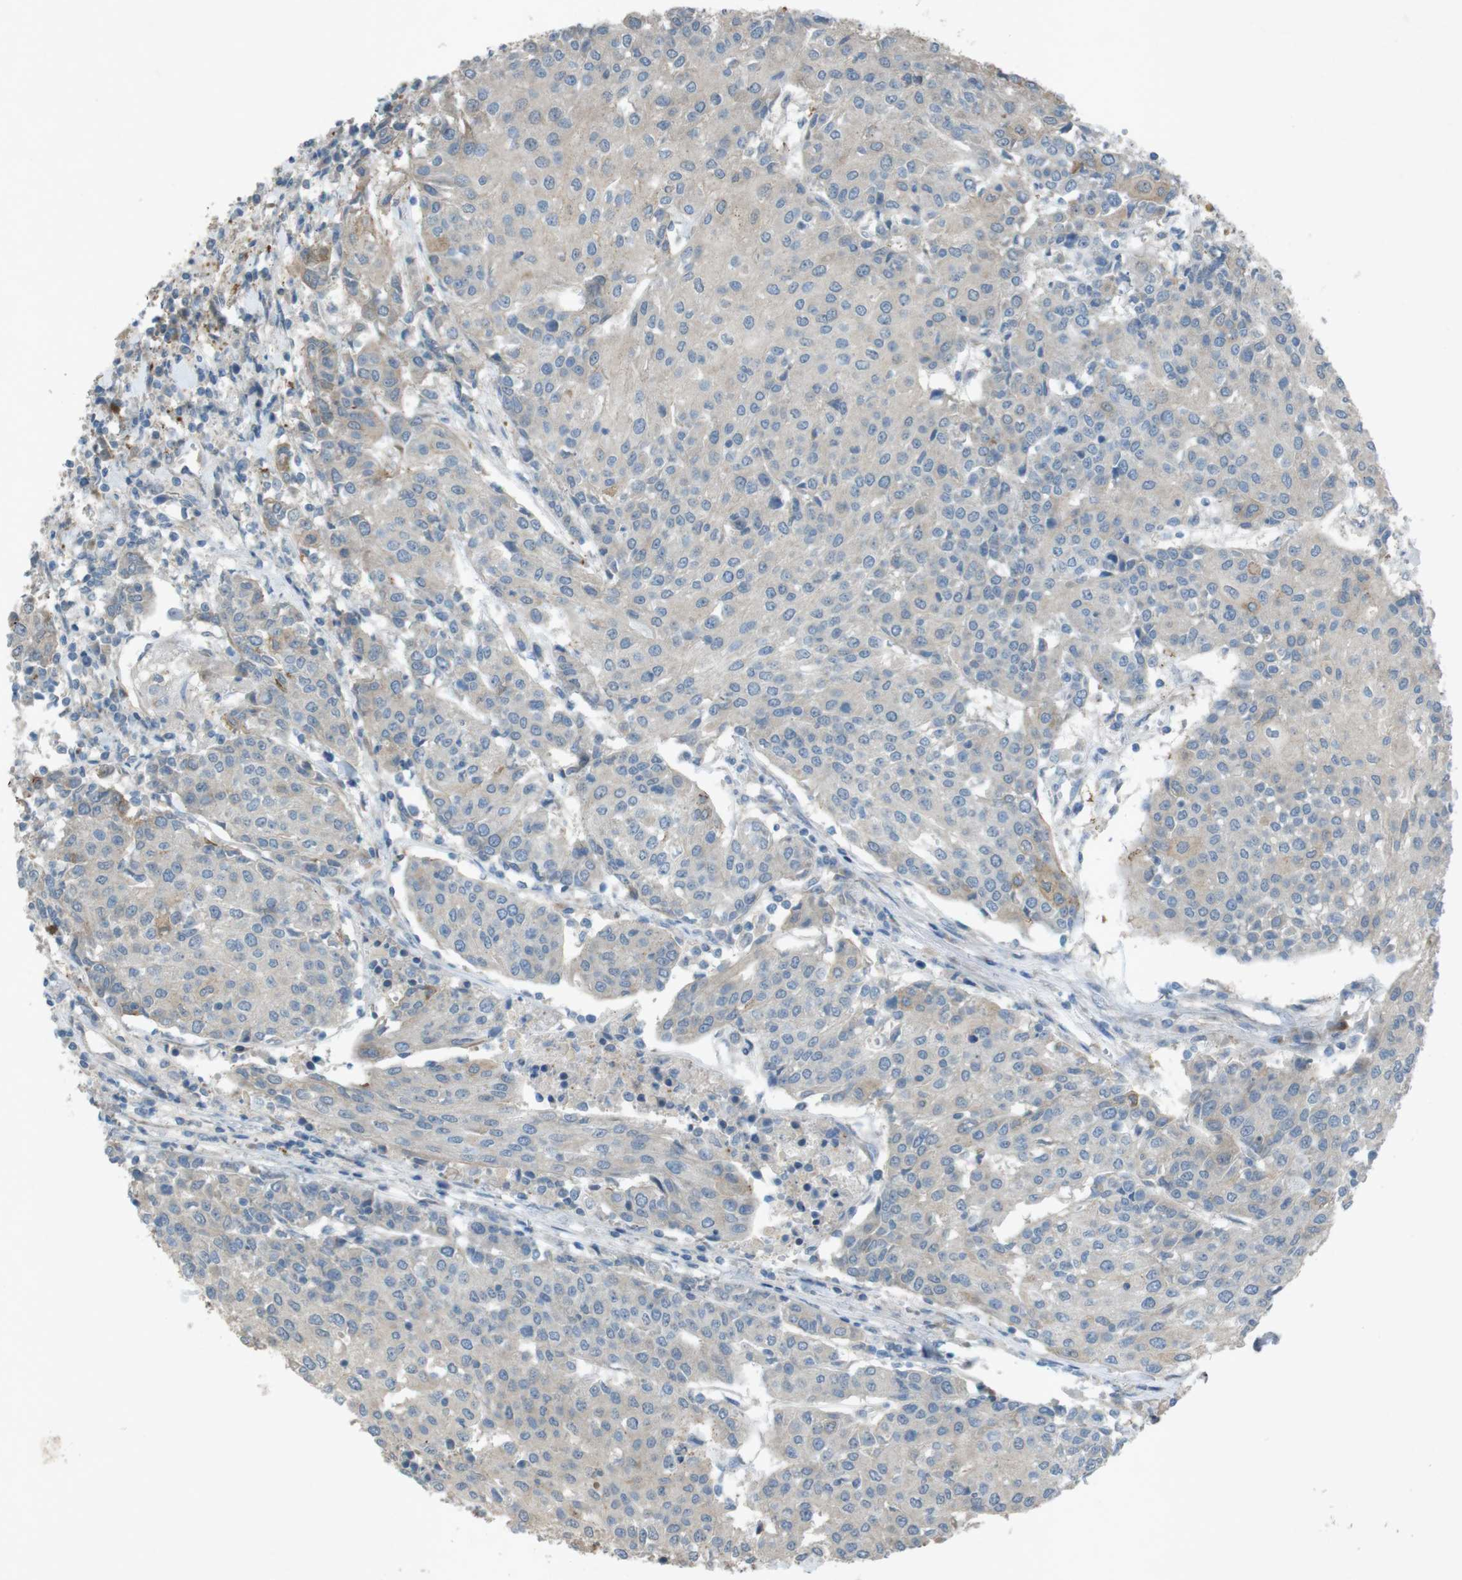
{"staining": {"intensity": "weak", "quantity": "<25%", "location": "cytoplasmic/membranous"}, "tissue": "urothelial cancer", "cell_type": "Tumor cells", "image_type": "cancer", "snomed": [{"axis": "morphology", "description": "Urothelial carcinoma, High grade"}, {"axis": "topography", "description": "Urinary bladder"}], "caption": "Immunohistochemical staining of high-grade urothelial carcinoma exhibits no significant staining in tumor cells. Brightfield microscopy of IHC stained with DAB (3,3'-diaminobenzidine) (brown) and hematoxylin (blue), captured at high magnification.", "gene": "TMEM41B", "patient": {"sex": "female", "age": 85}}